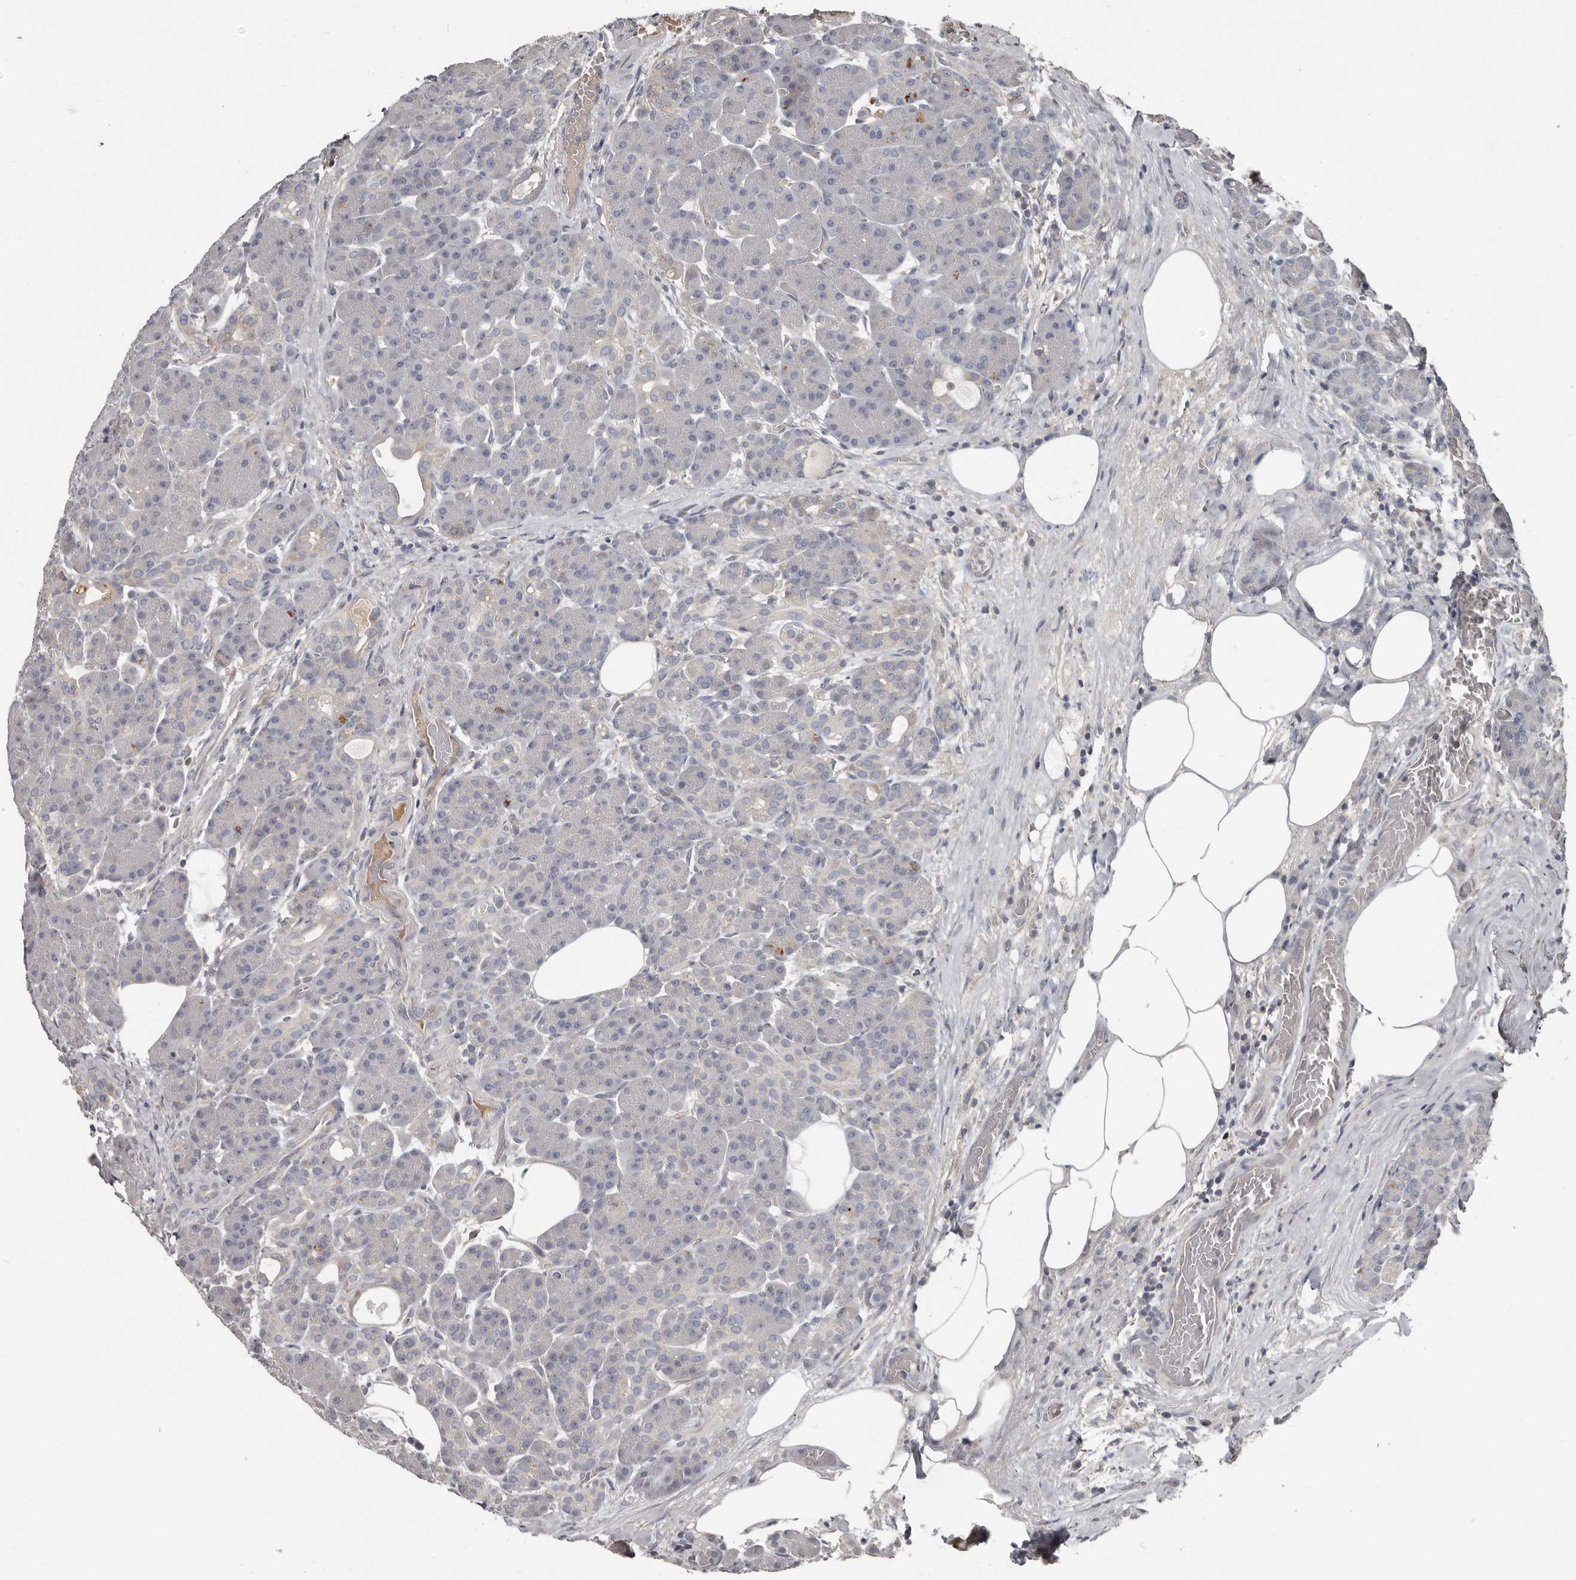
{"staining": {"intensity": "negative", "quantity": "none", "location": "none"}, "tissue": "pancreas", "cell_type": "Exocrine glandular cells", "image_type": "normal", "snomed": [{"axis": "morphology", "description": "Normal tissue, NOS"}, {"axis": "topography", "description": "Pancreas"}], "caption": "Unremarkable pancreas was stained to show a protein in brown. There is no significant staining in exocrine glandular cells. (DAB (3,3'-diaminobenzidine) IHC, high magnification).", "gene": "CA6", "patient": {"sex": "male", "age": 63}}